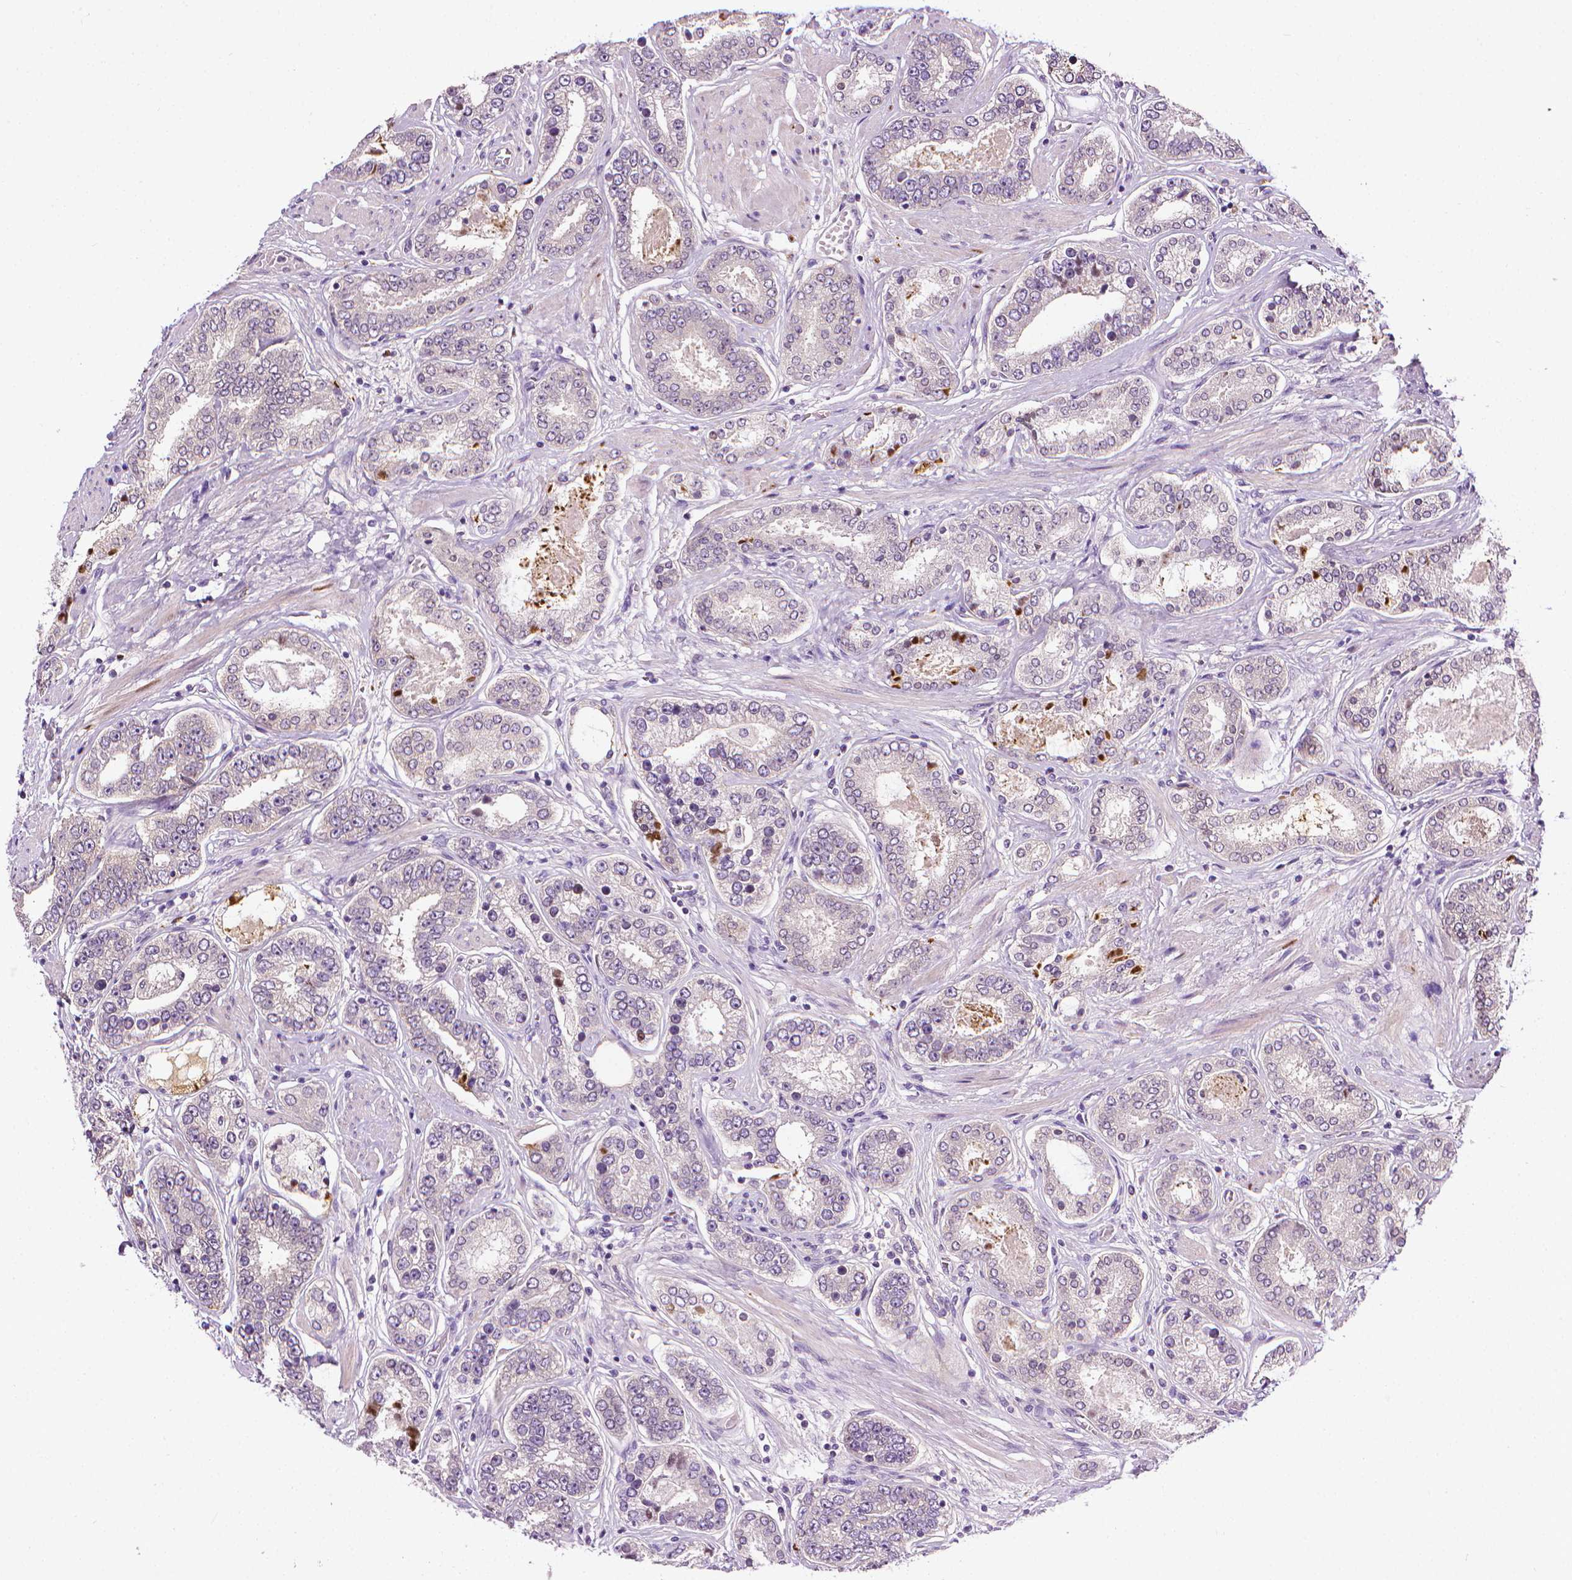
{"staining": {"intensity": "negative", "quantity": "none", "location": "none"}, "tissue": "prostate cancer", "cell_type": "Tumor cells", "image_type": "cancer", "snomed": [{"axis": "morphology", "description": "Adenocarcinoma, High grade"}, {"axis": "topography", "description": "Prostate"}], "caption": "This photomicrograph is of prostate cancer (high-grade adenocarcinoma) stained with immunohistochemistry to label a protein in brown with the nuclei are counter-stained blue. There is no expression in tumor cells.", "gene": "MCOLN3", "patient": {"sex": "male", "age": 63}}